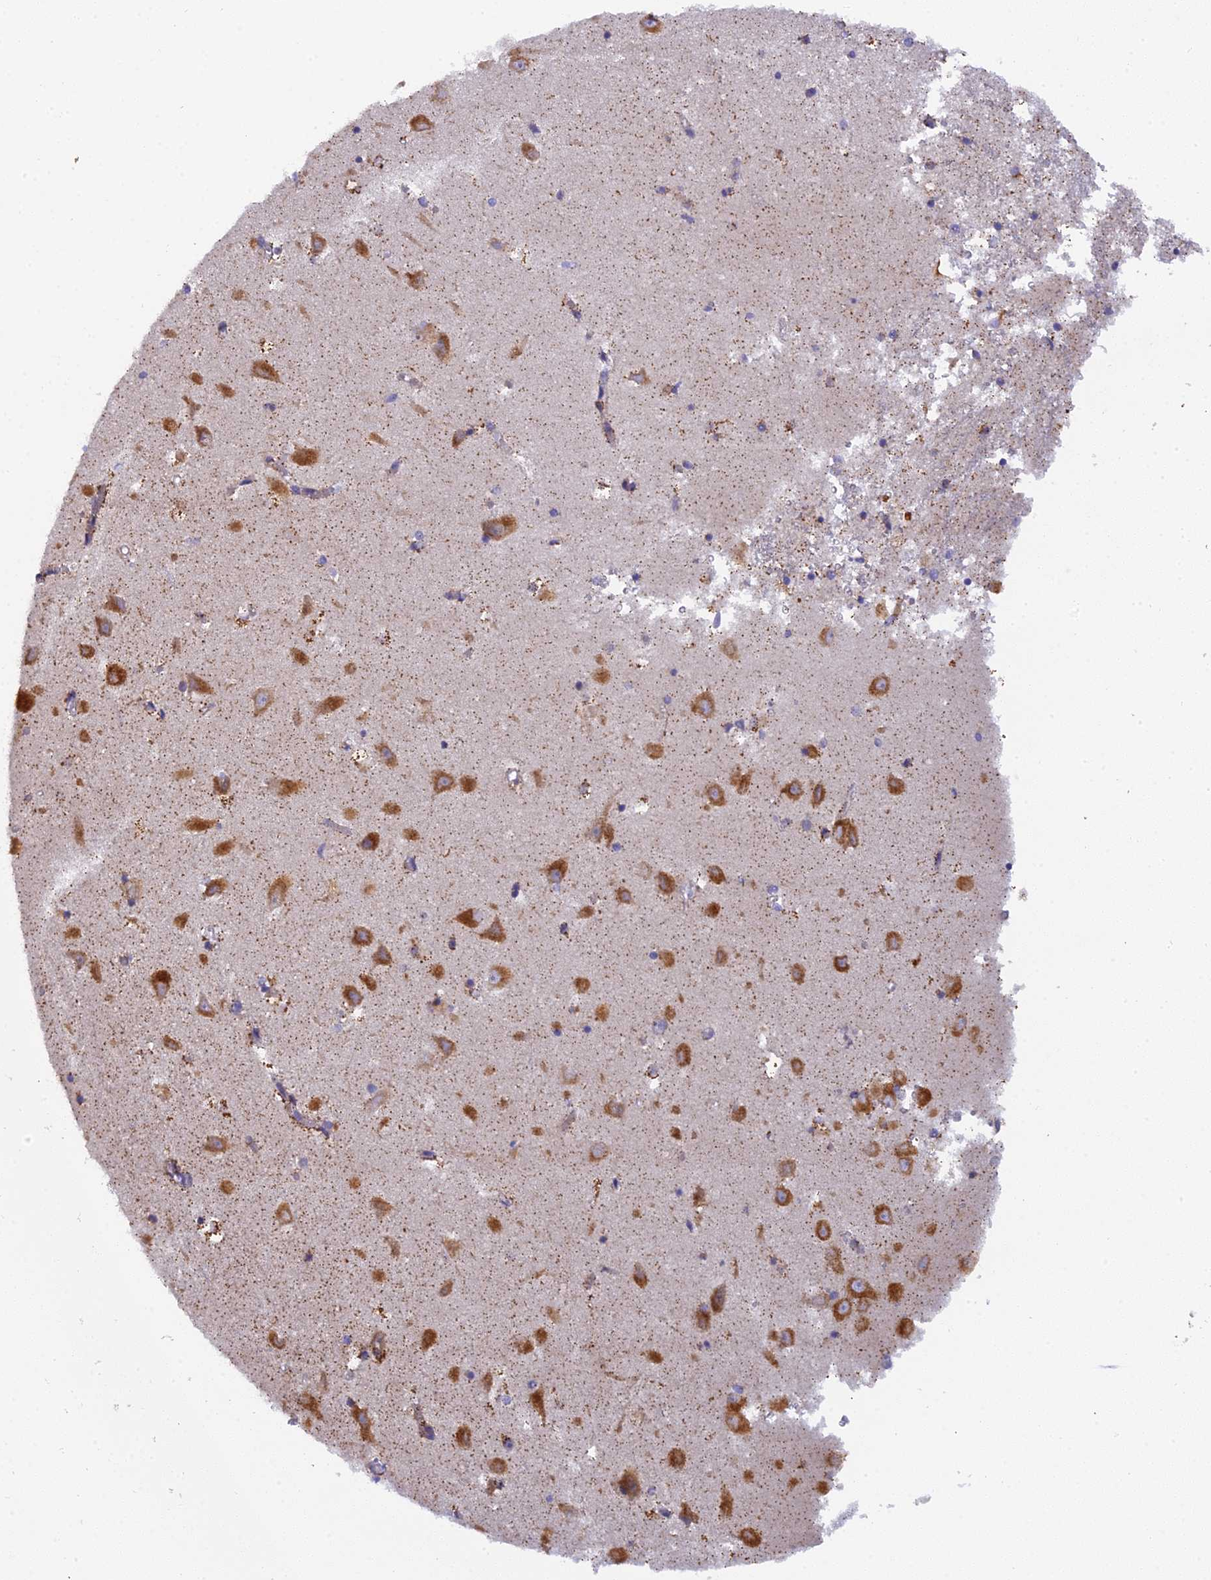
{"staining": {"intensity": "moderate", "quantity": "<25%", "location": "cytoplasmic/membranous"}, "tissue": "hippocampus", "cell_type": "Glial cells", "image_type": "normal", "snomed": [{"axis": "morphology", "description": "Normal tissue, NOS"}, {"axis": "topography", "description": "Hippocampus"}], "caption": "IHC (DAB (3,3'-diaminobenzidine)) staining of normal hippocampus shows moderate cytoplasmic/membranous protein positivity in about <25% of glial cells. Nuclei are stained in blue.", "gene": "CLCN7", "patient": {"sex": "male", "age": 70}}